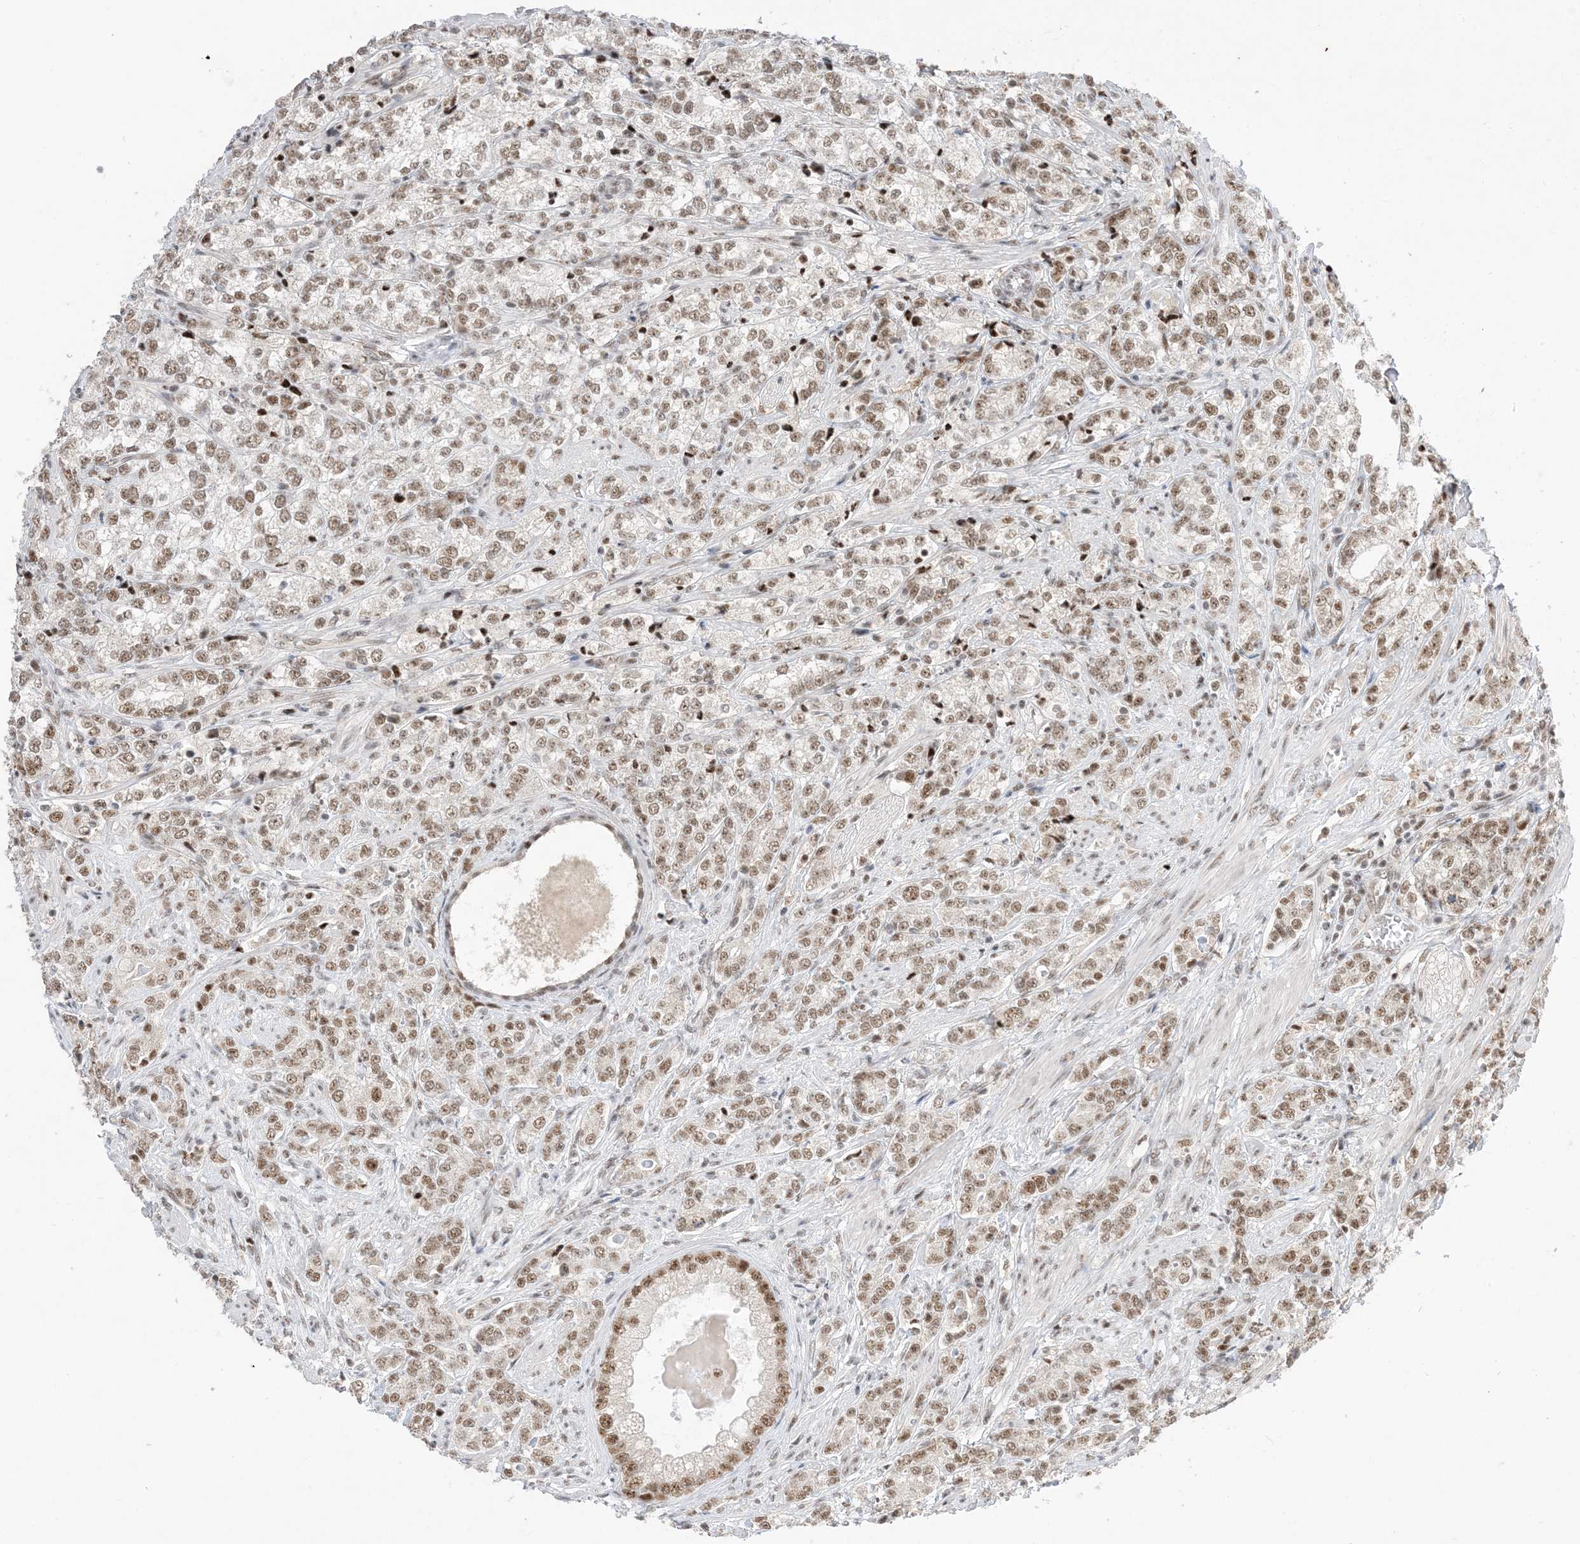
{"staining": {"intensity": "moderate", "quantity": ">75%", "location": "nuclear"}, "tissue": "prostate cancer", "cell_type": "Tumor cells", "image_type": "cancer", "snomed": [{"axis": "morphology", "description": "Adenocarcinoma, High grade"}, {"axis": "topography", "description": "Prostate"}], "caption": "Protein staining of prostate cancer tissue exhibits moderate nuclear staining in approximately >75% of tumor cells.", "gene": "SF3A3", "patient": {"sex": "male", "age": 69}}